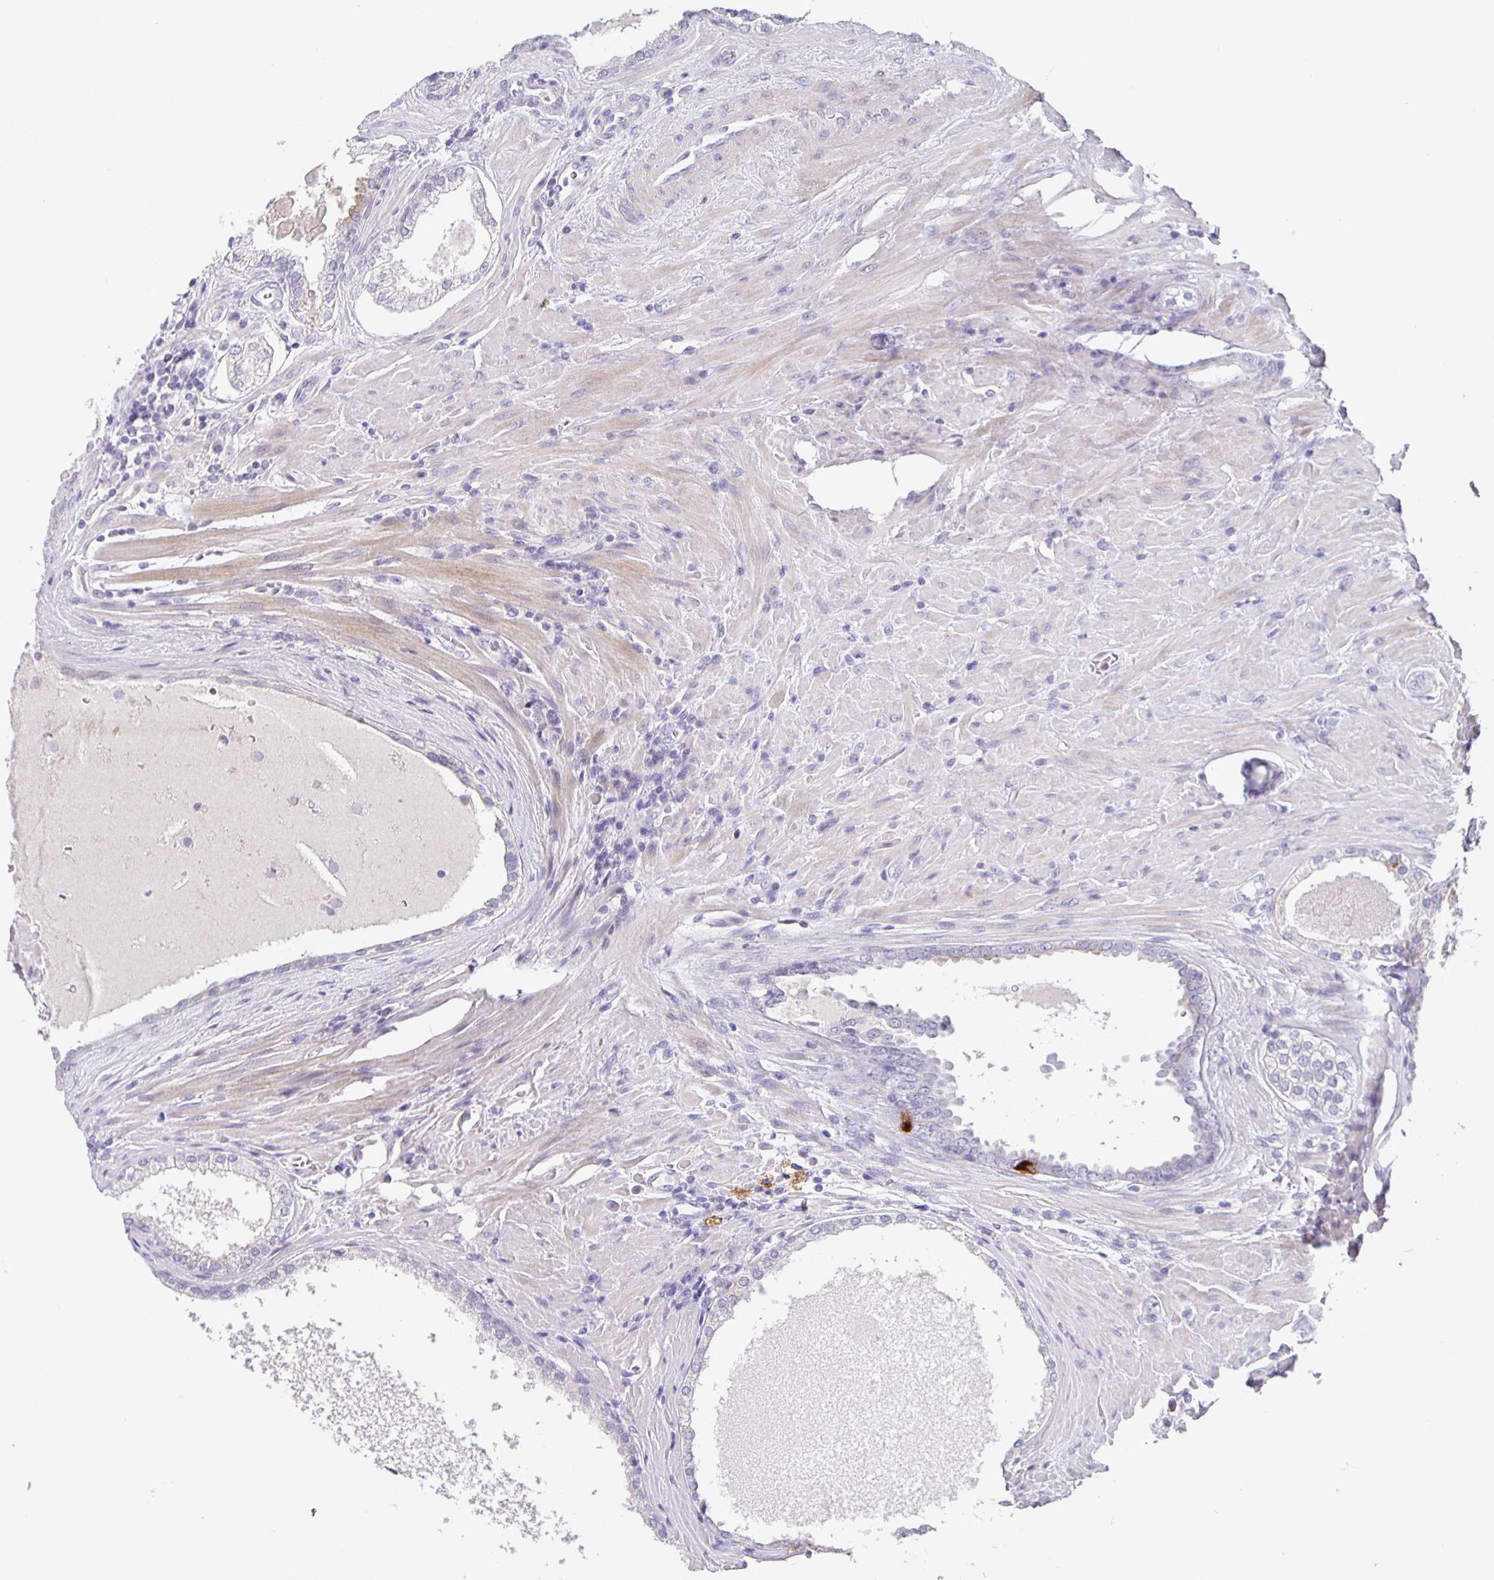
{"staining": {"intensity": "moderate", "quantity": "<25%", "location": "cytoplasmic/membranous"}, "tissue": "prostate cancer", "cell_type": "Tumor cells", "image_type": "cancer", "snomed": [{"axis": "morphology", "description": "Adenocarcinoma, High grade"}, {"axis": "topography", "description": "Prostate"}], "caption": "The image displays a brown stain indicating the presence of a protein in the cytoplasmic/membranous of tumor cells in prostate high-grade adenocarcinoma. (Brightfield microscopy of DAB IHC at high magnification).", "gene": "GDF15", "patient": {"sex": "male", "age": 73}}